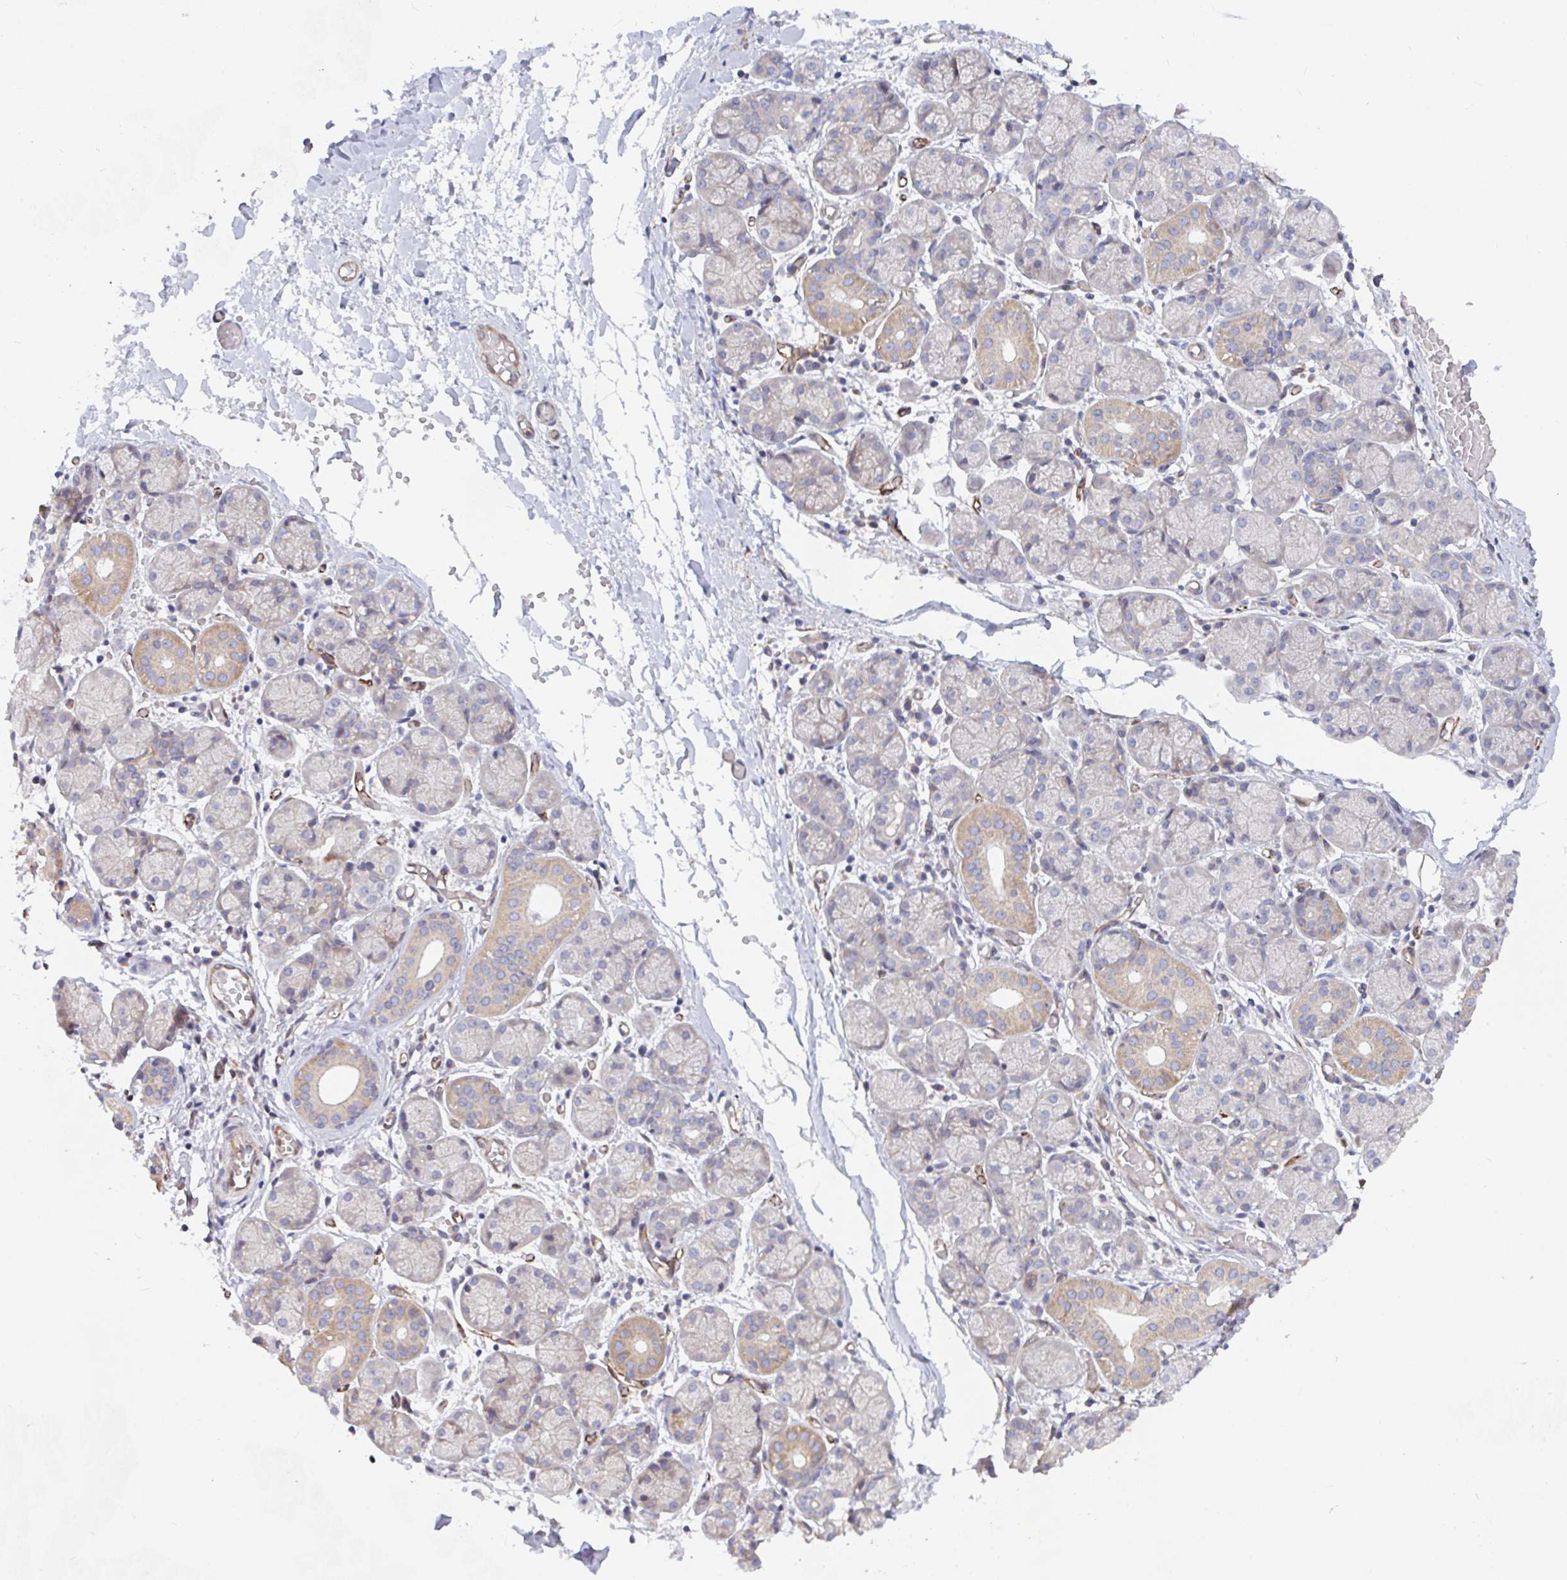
{"staining": {"intensity": "moderate", "quantity": "<25%", "location": "cytoplasmic/membranous"}, "tissue": "salivary gland", "cell_type": "Glandular cells", "image_type": "normal", "snomed": [{"axis": "morphology", "description": "Normal tissue, NOS"}, {"axis": "topography", "description": "Salivary gland"}], "caption": "A high-resolution histopathology image shows immunohistochemistry (IHC) staining of benign salivary gland, which demonstrates moderate cytoplasmic/membranous expression in approximately <25% of glandular cells. Immunohistochemistry stains the protein in brown and the nuclei are stained blue.", "gene": "EIF1AD", "patient": {"sex": "female", "age": 24}}